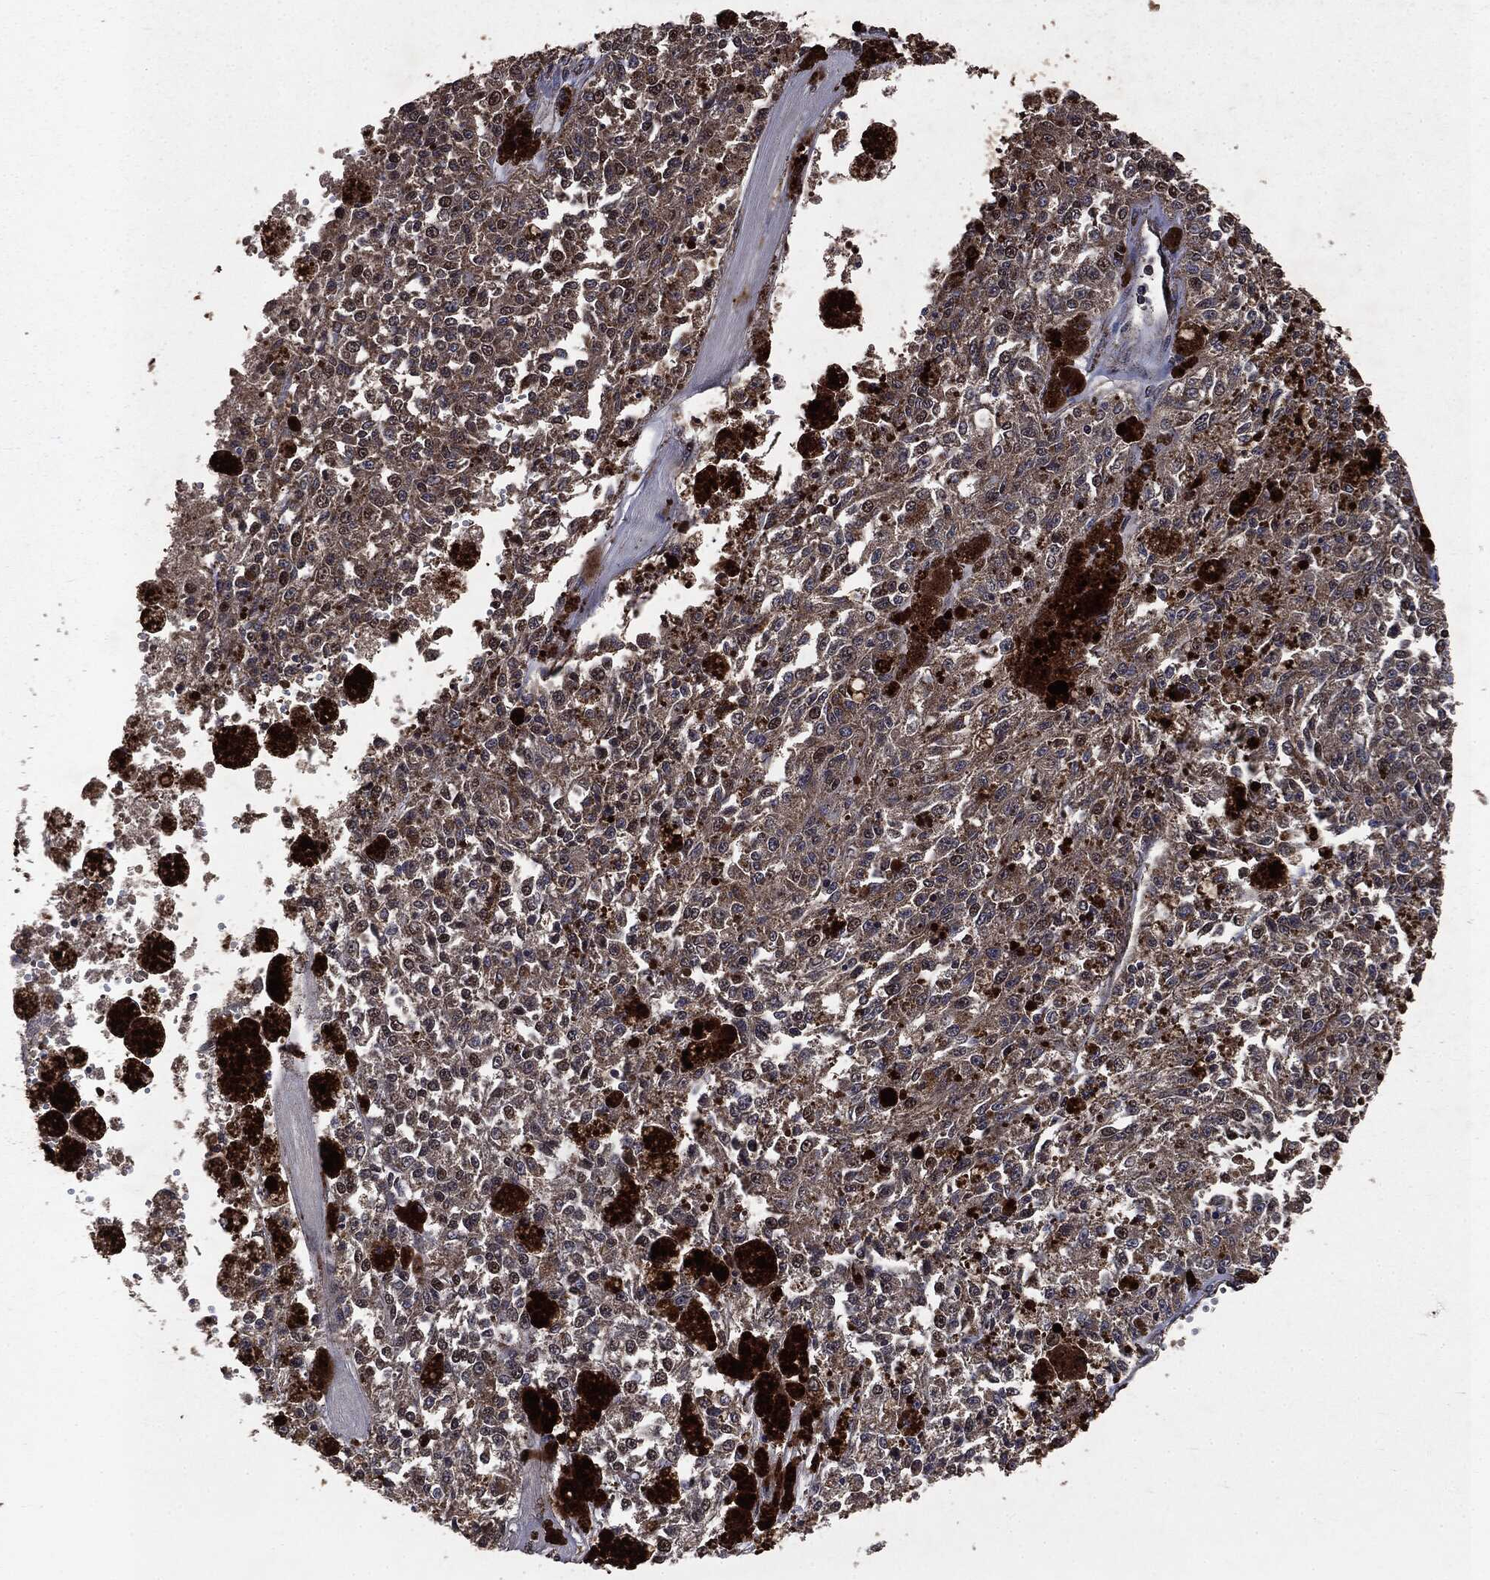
{"staining": {"intensity": "strong", "quantity": "<25%", "location": "nuclear"}, "tissue": "melanoma", "cell_type": "Tumor cells", "image_type": "cancer", "snomed": [{"axis": "morphology", "description": "Malignant melanoma, Metastatic site"}, {"axis": "topography", "description": "Lymph node"}], "caption": "High-power microscopy captured an immunohistochemistry (IHC) photomicrograph of melanoma, revealing strong nuclear expression in approximately <25% of tumor cells.", "gene": "PPP6R2", "patient": {"sex": "female", "age": 64}}